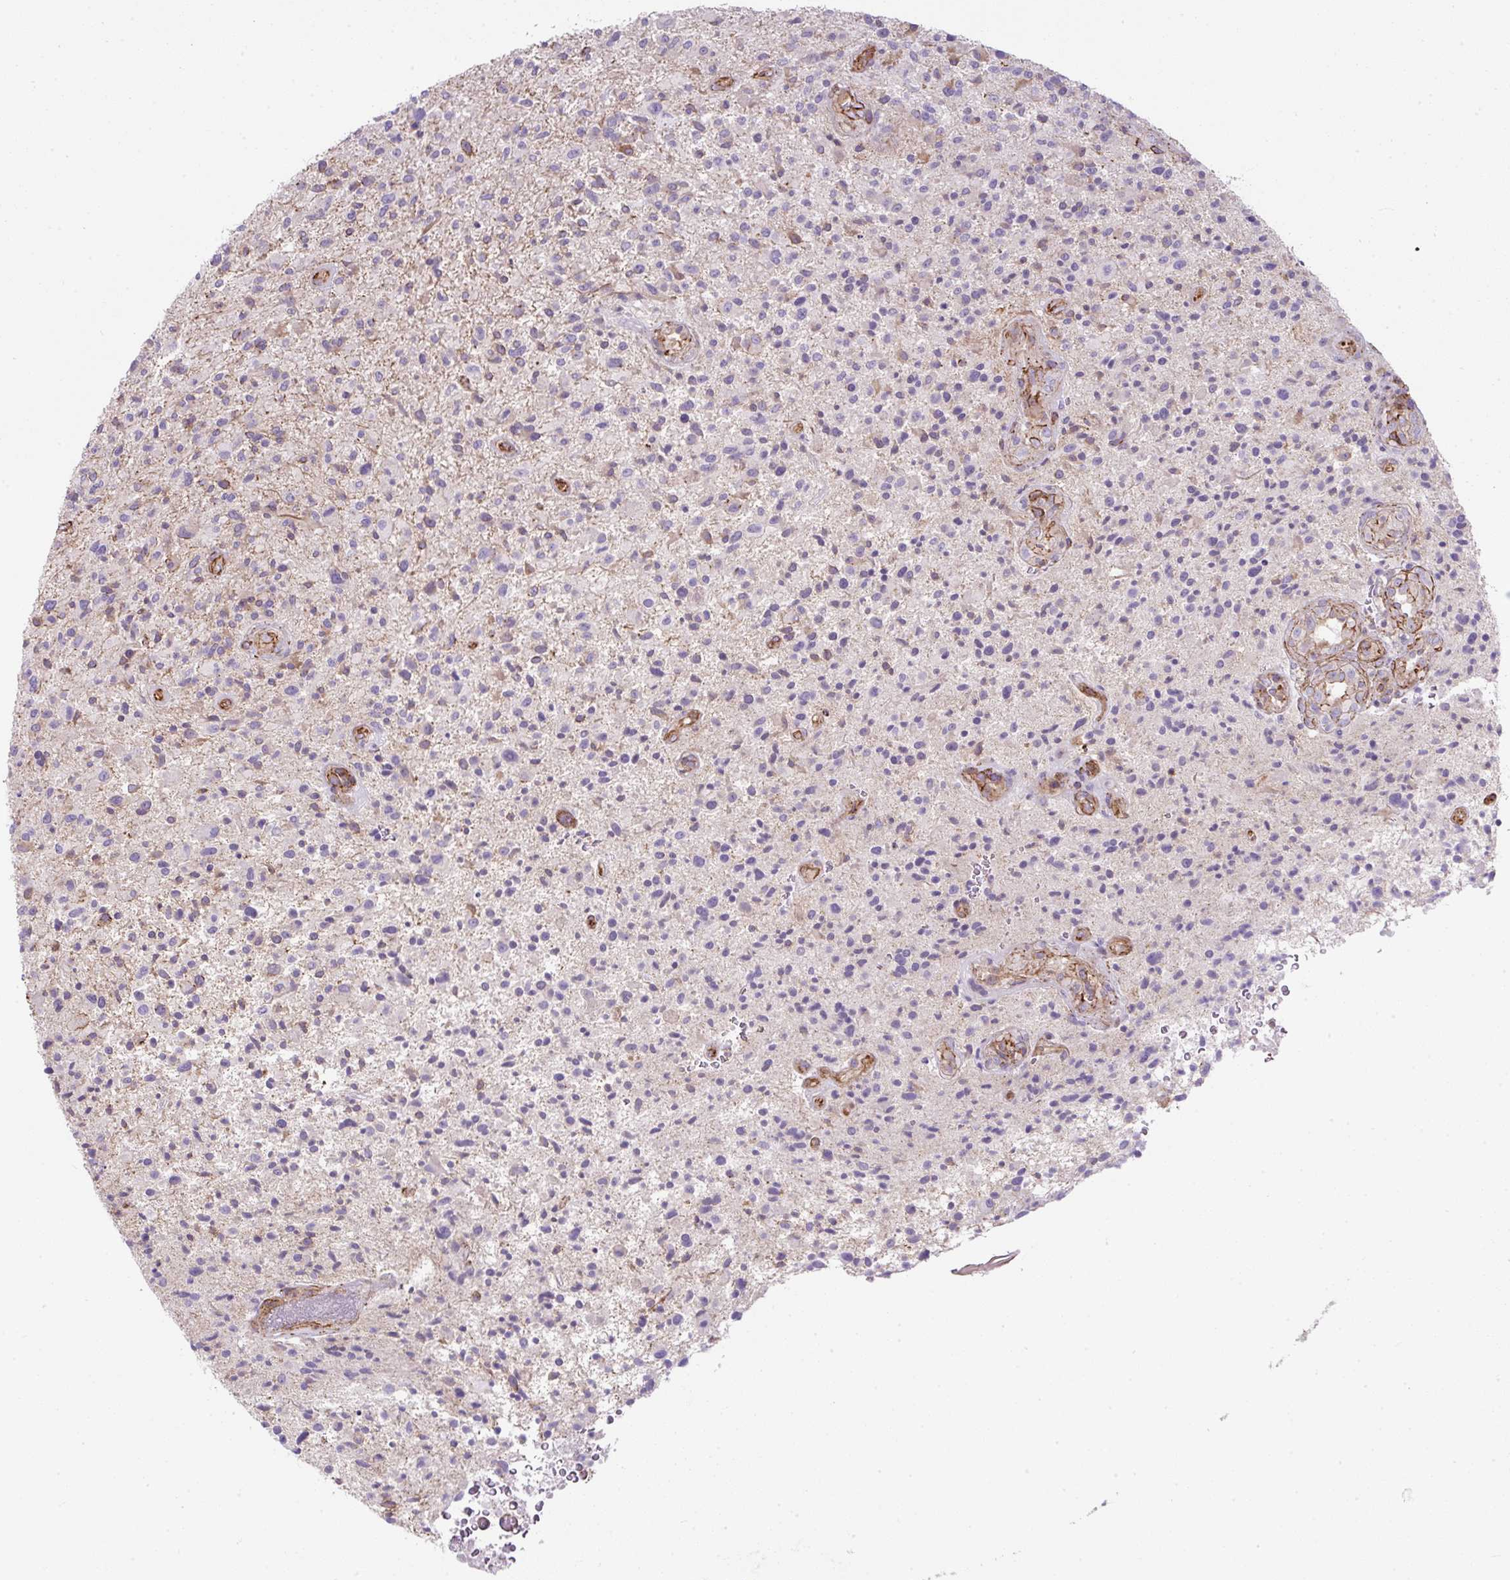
{"staining": {"intensity": "negative", "quantity": "none", "location": "none"}, "tissue": "glioma", "cell_type": "Tumor cells", "image_type": "cancer", "snomed": [{"axis": "morphology", "description": "Glioma, malignant, High grade"}, {"axis": "topography", "description": "Brain"}], "caption": "The micrograph shows no significant staining in tumor cells of malignant glioma (high-grade).", "gene": "ANKUB1", "patient": {"sex": "male", "age": 47}}